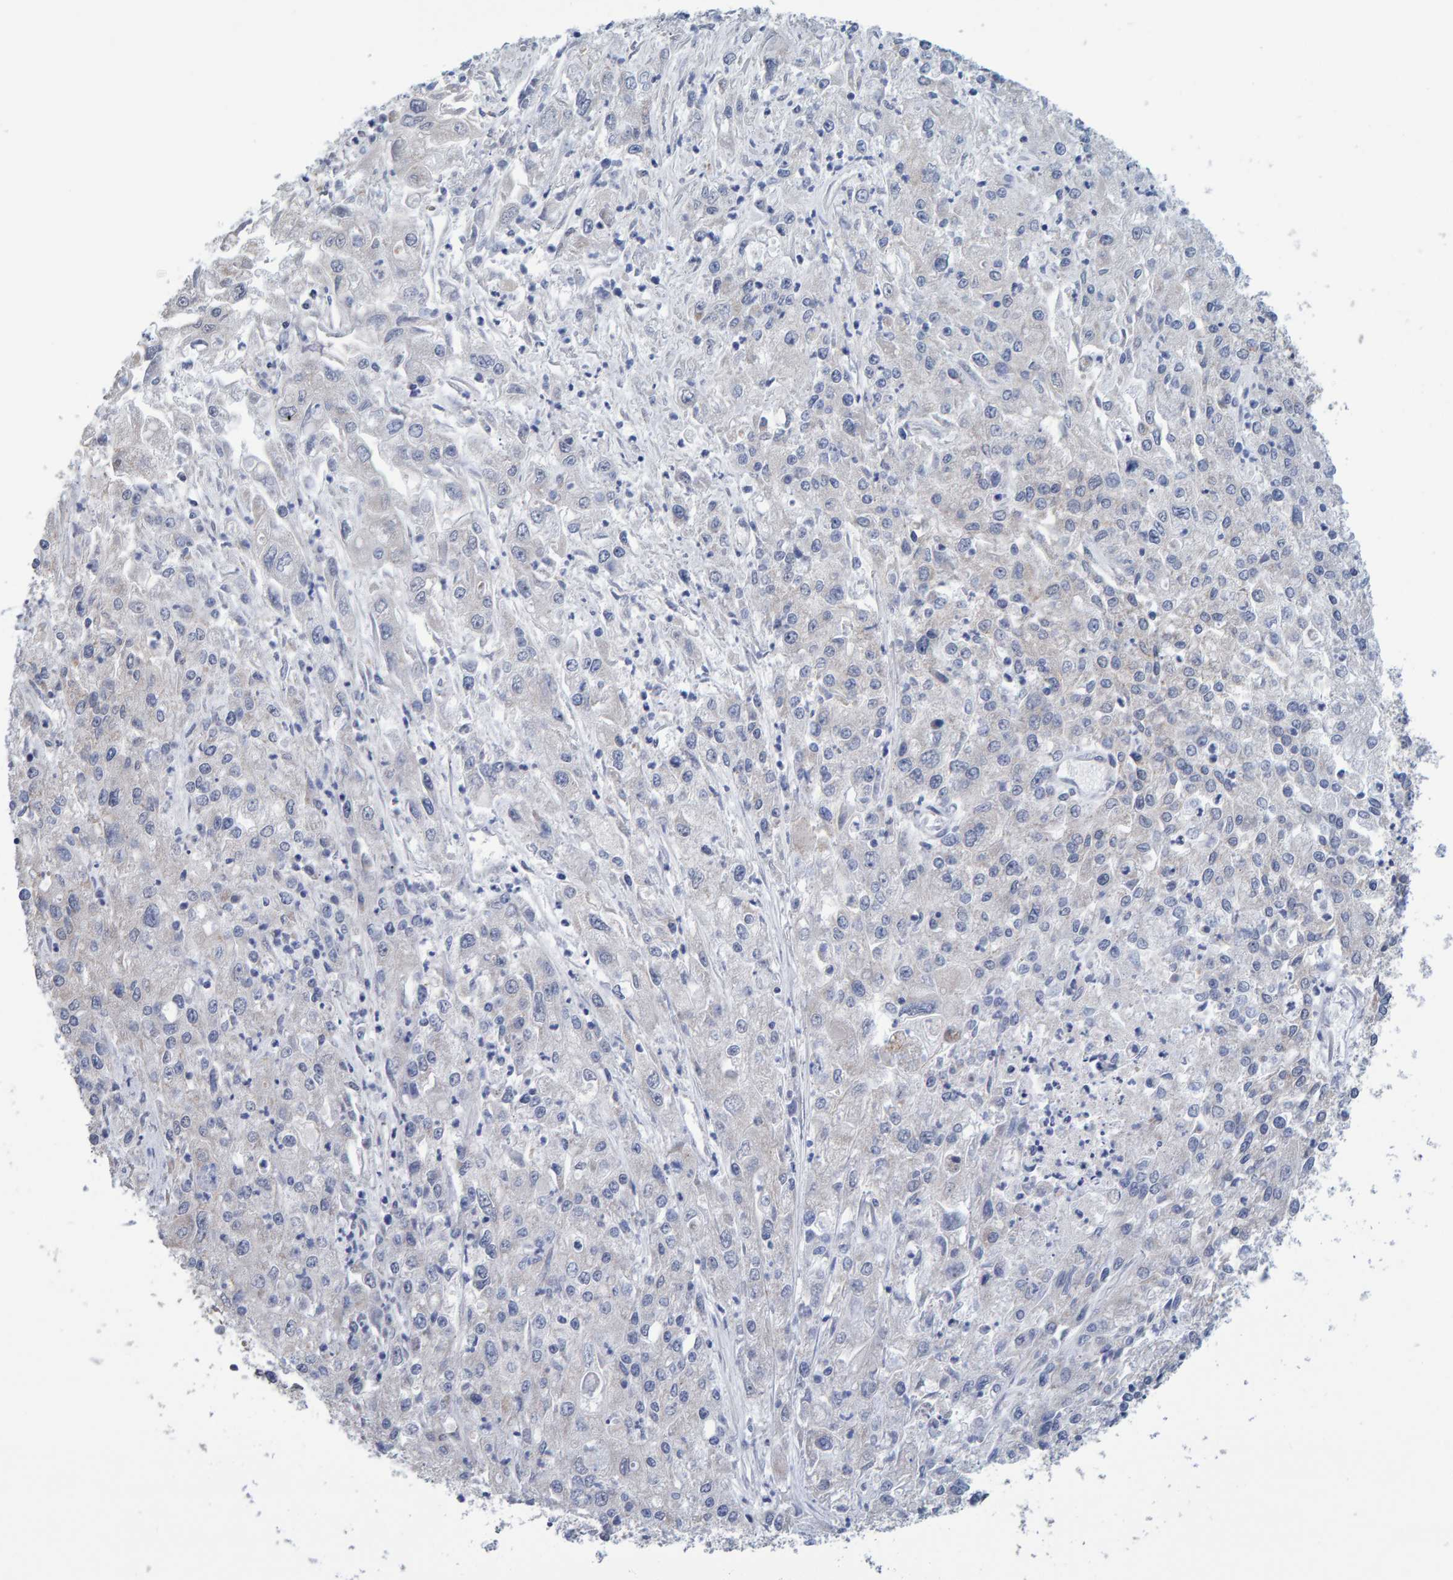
{"staining": {"intensity": "negative", "quantity": "none", "location": "none"}, "tissue": "endometrial cancer", "cell_type": "Tumor cells", "image_type": "cancer", "snomed": [{"axis": "morphology", "description": "Adenocarcinoma, NOS"}, {"axis": "topography", "description": "Endometrium"}], "caption": "Protein analysis of endometrial cancer reveals no significant staining in tumor cells. (DAB immunohistochemistry (IHC), high magnification).", "gene": "USP43", "patient": {"sex": "female", "age": 49}}